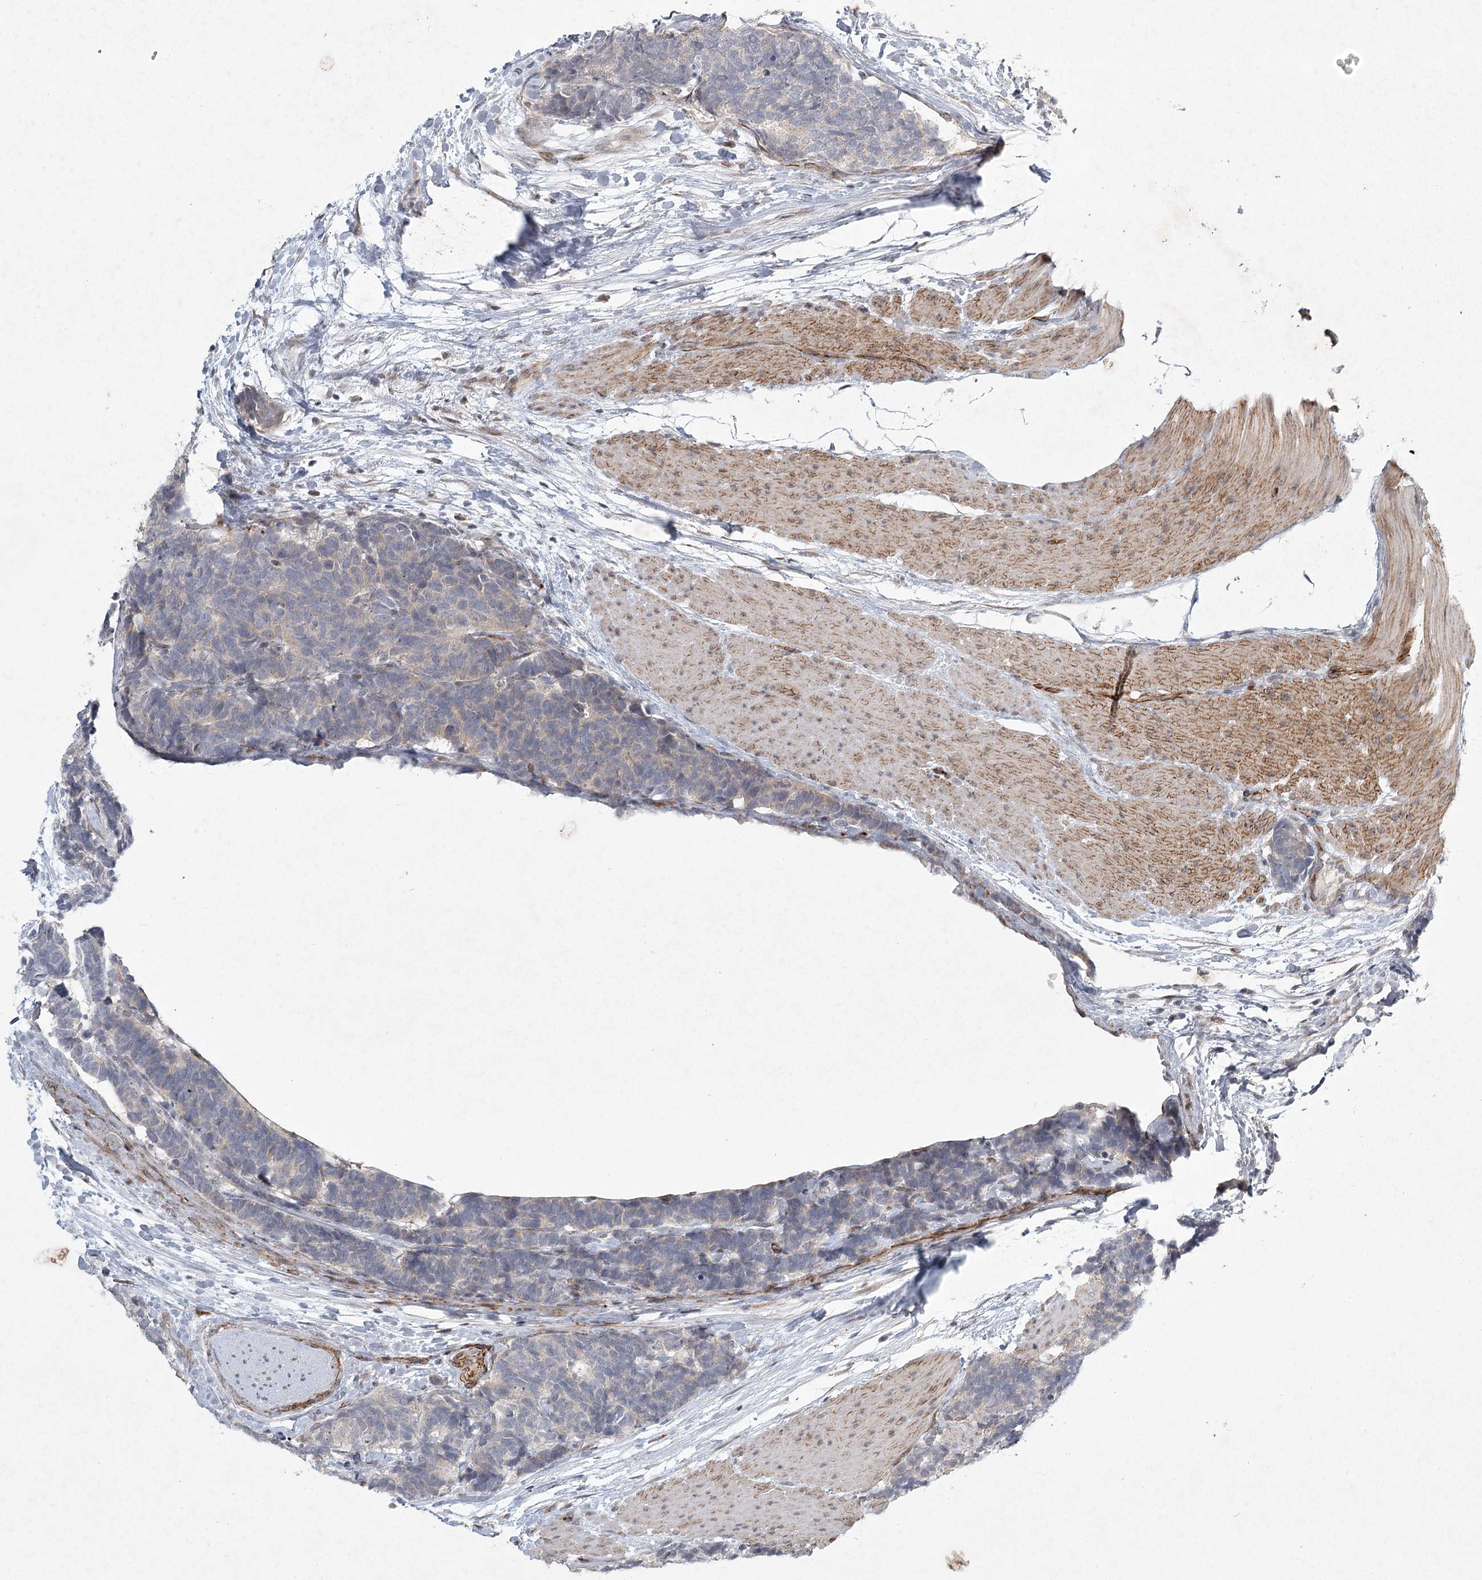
{"staining": {"intensity": "weak", "quantity": "<25%", "location": "cytoplasmic/membranous"}, "tissue": "carcinoid", "cell_type": "Tumor cells", "image_type": "cancer", "snomed": [{"axis": "morphology", "description": "Carcinoma, NOS"}, {"axis": "morphology", "description": "Carcinoid, malignant, NOS"}, {"axis": "topography", "description": "Urinary bladder"}], "caption": "Immunohistochemical staining of human malignant carcinoid displays no significant staining in tumor cells.", "gene": "MEPE", "patient": {"sex": "male", "age": 57}}